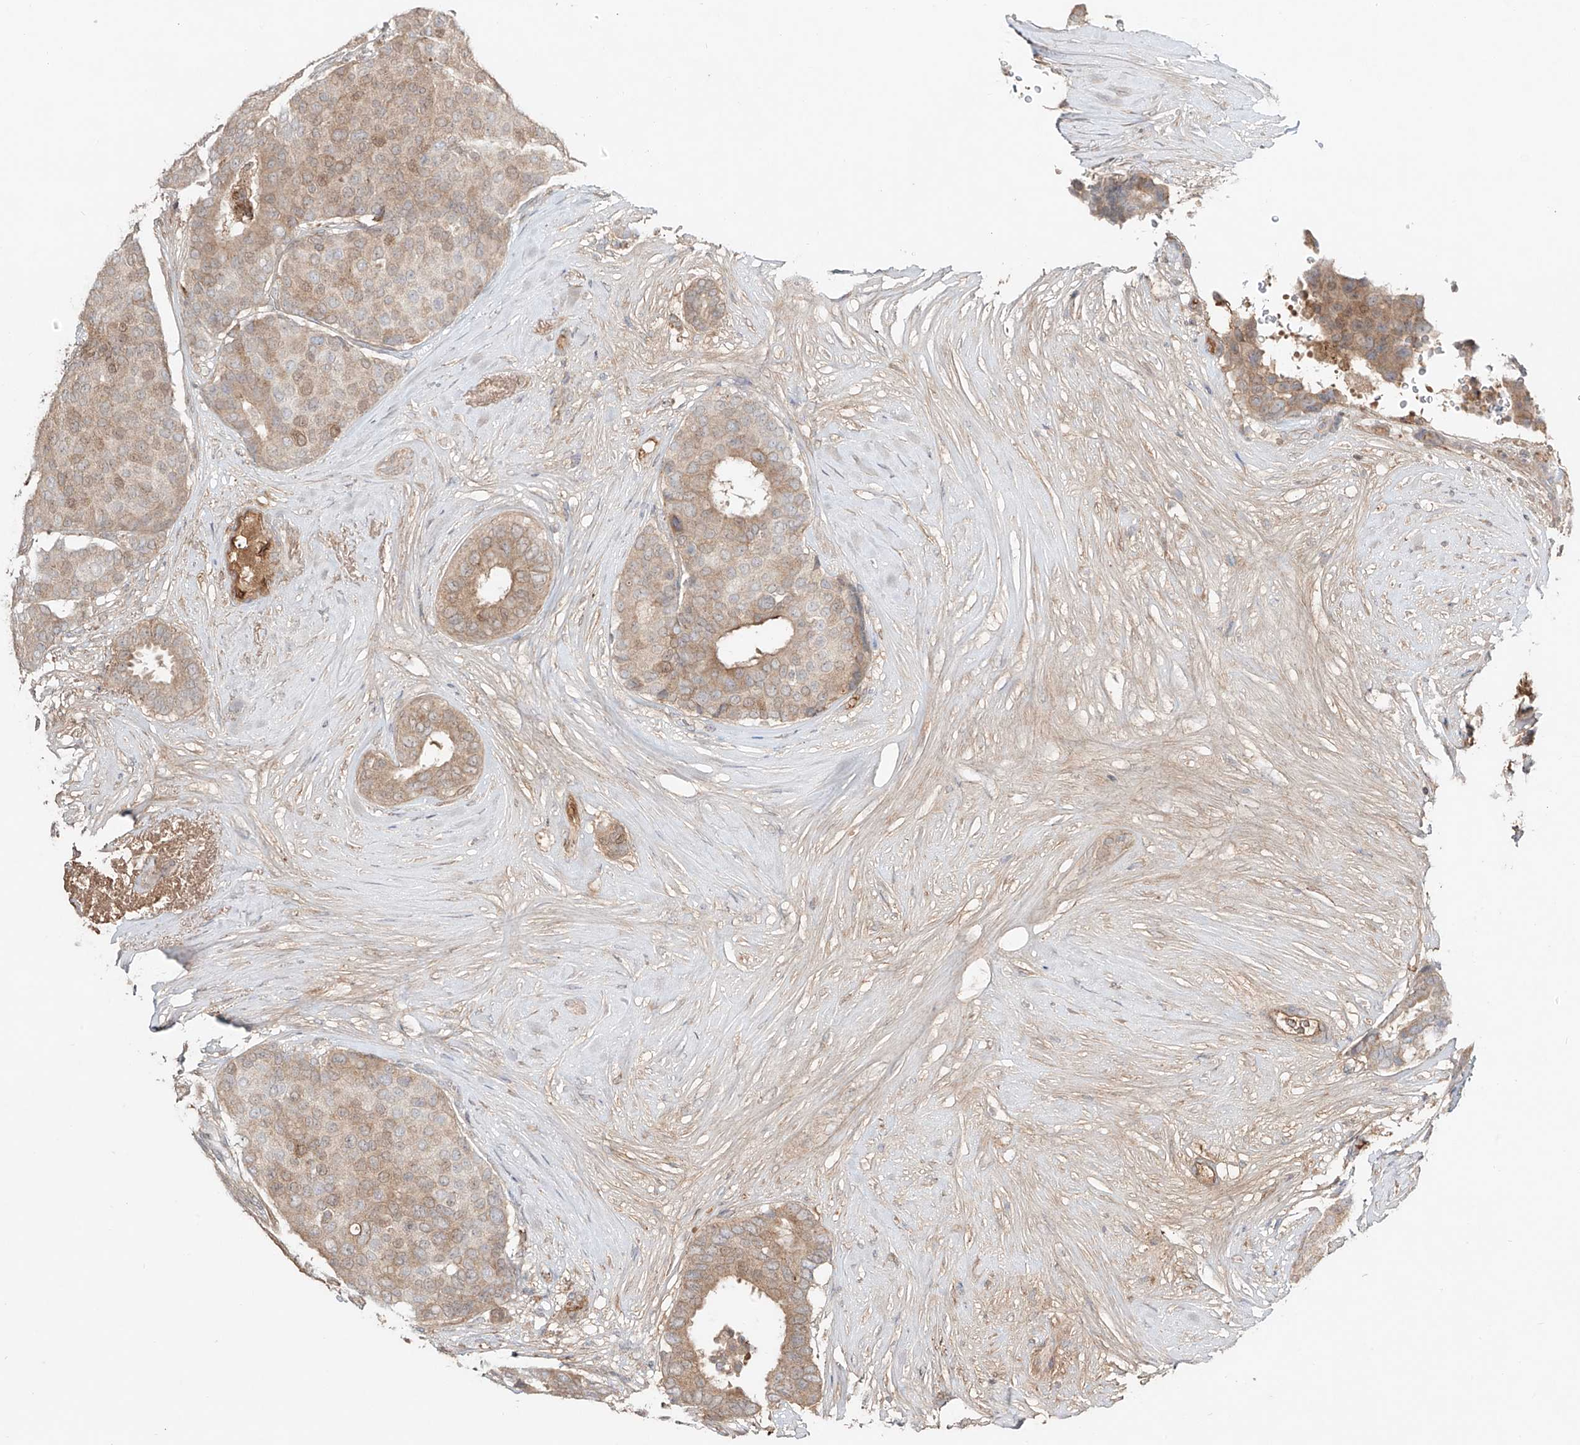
{"staining": {"intensity": "weak", "quantity": ">75%", "location": "cytoplasmic/membranous"}, "tissue": "breast cancer", "cell_type": "Tumor cells", "image_type": "cancer", "snomed": [{"axis": "morphology", "description": "Duct carcinoma"}, {"axis": "topography", "description": "Breast"}], "caption": "Breast infiltrating ductal carcinoma tissue exhibits weak cytoplasmic/membranous expression in approximately >75% of tumor cells, visualized by immunohistochemistry. (Brightfield microscopy of DAB IHC at high magnification).", "gene": "ERO1A", "patient": {"sex": "female", "age": 75}}